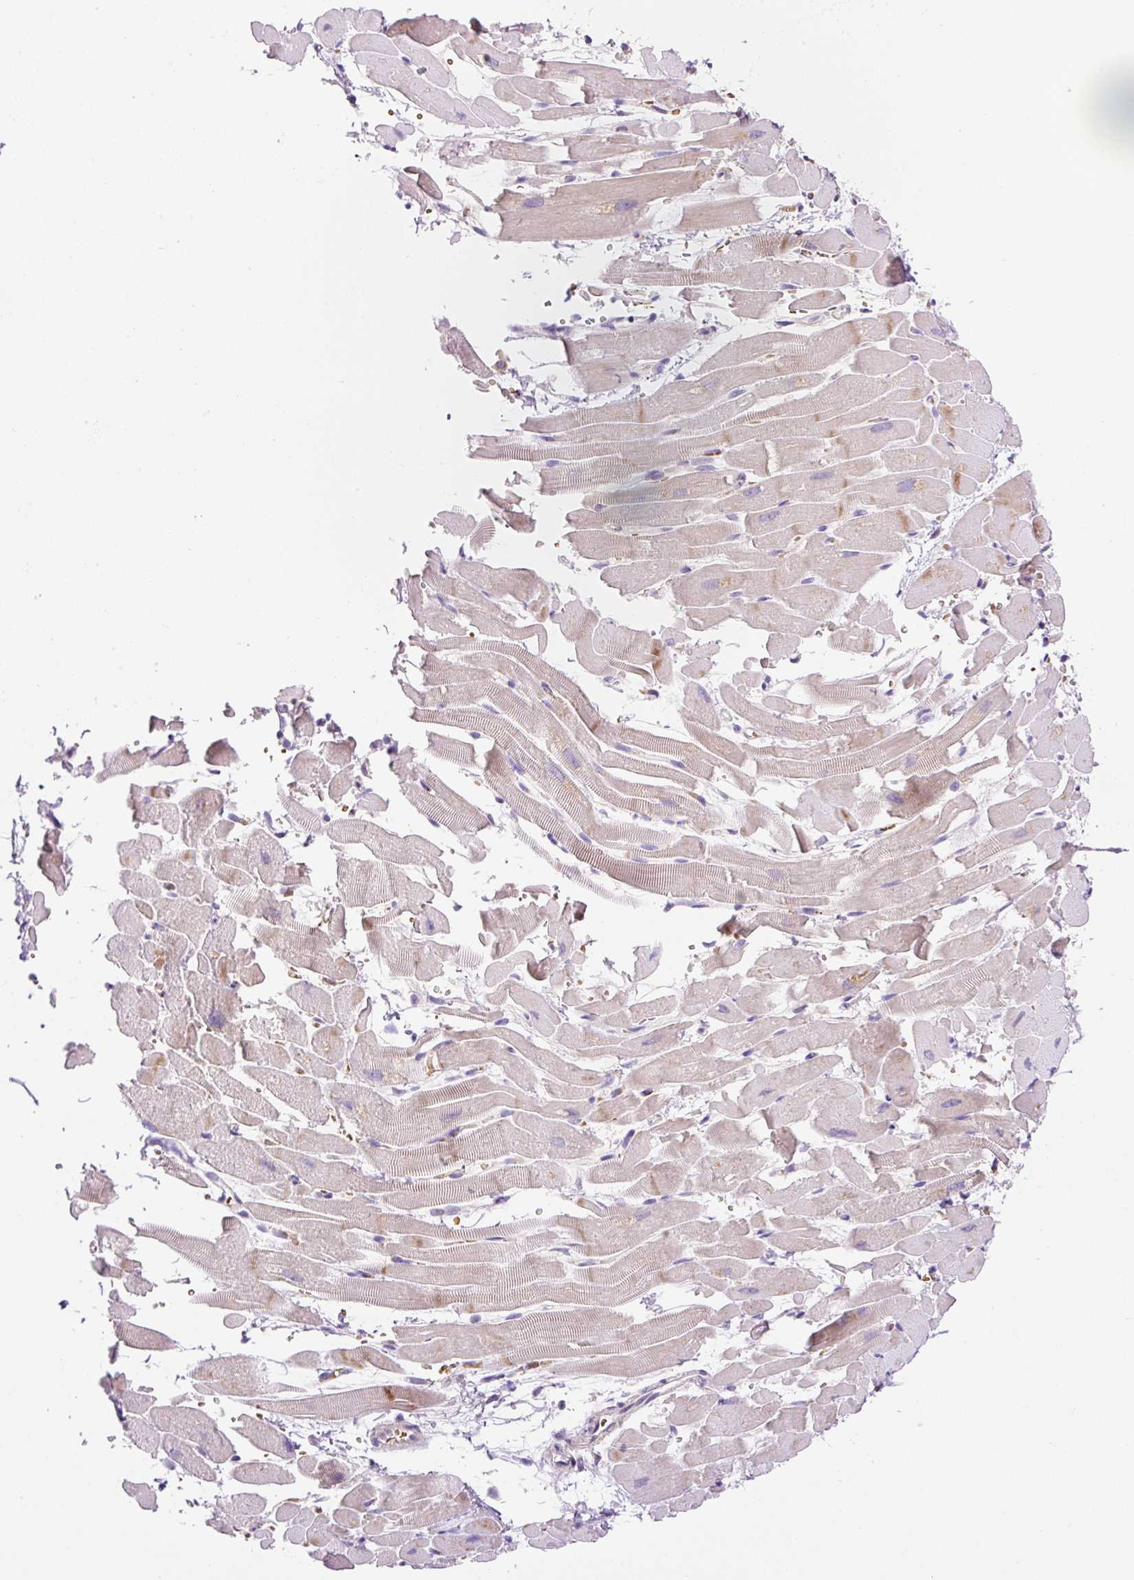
{"staining": {"intensity": "weak", "quantity": "<25%", "location": "cytoplasmic/membranous"}, "tissue": "heart muscle", "cell_type": "Cardiomyocytes", "image_type": "normal", "snomed": [{"axis": "morphology", "description": "Normal tissue, NOS"}, {"axis": "topography", "description": "Heart"}], "caption": "IHC histopathology image of normal human heart muscle stained for a protein (brown), which exhibits no staining in cardiomyocytes. (Stains: DAB IHC with hematoxylin counter stain, Microscopy: brightfield microscopy at high magnification).", "gene": "LHFPL5", "patient": {"sex": "male", "age": 37}}